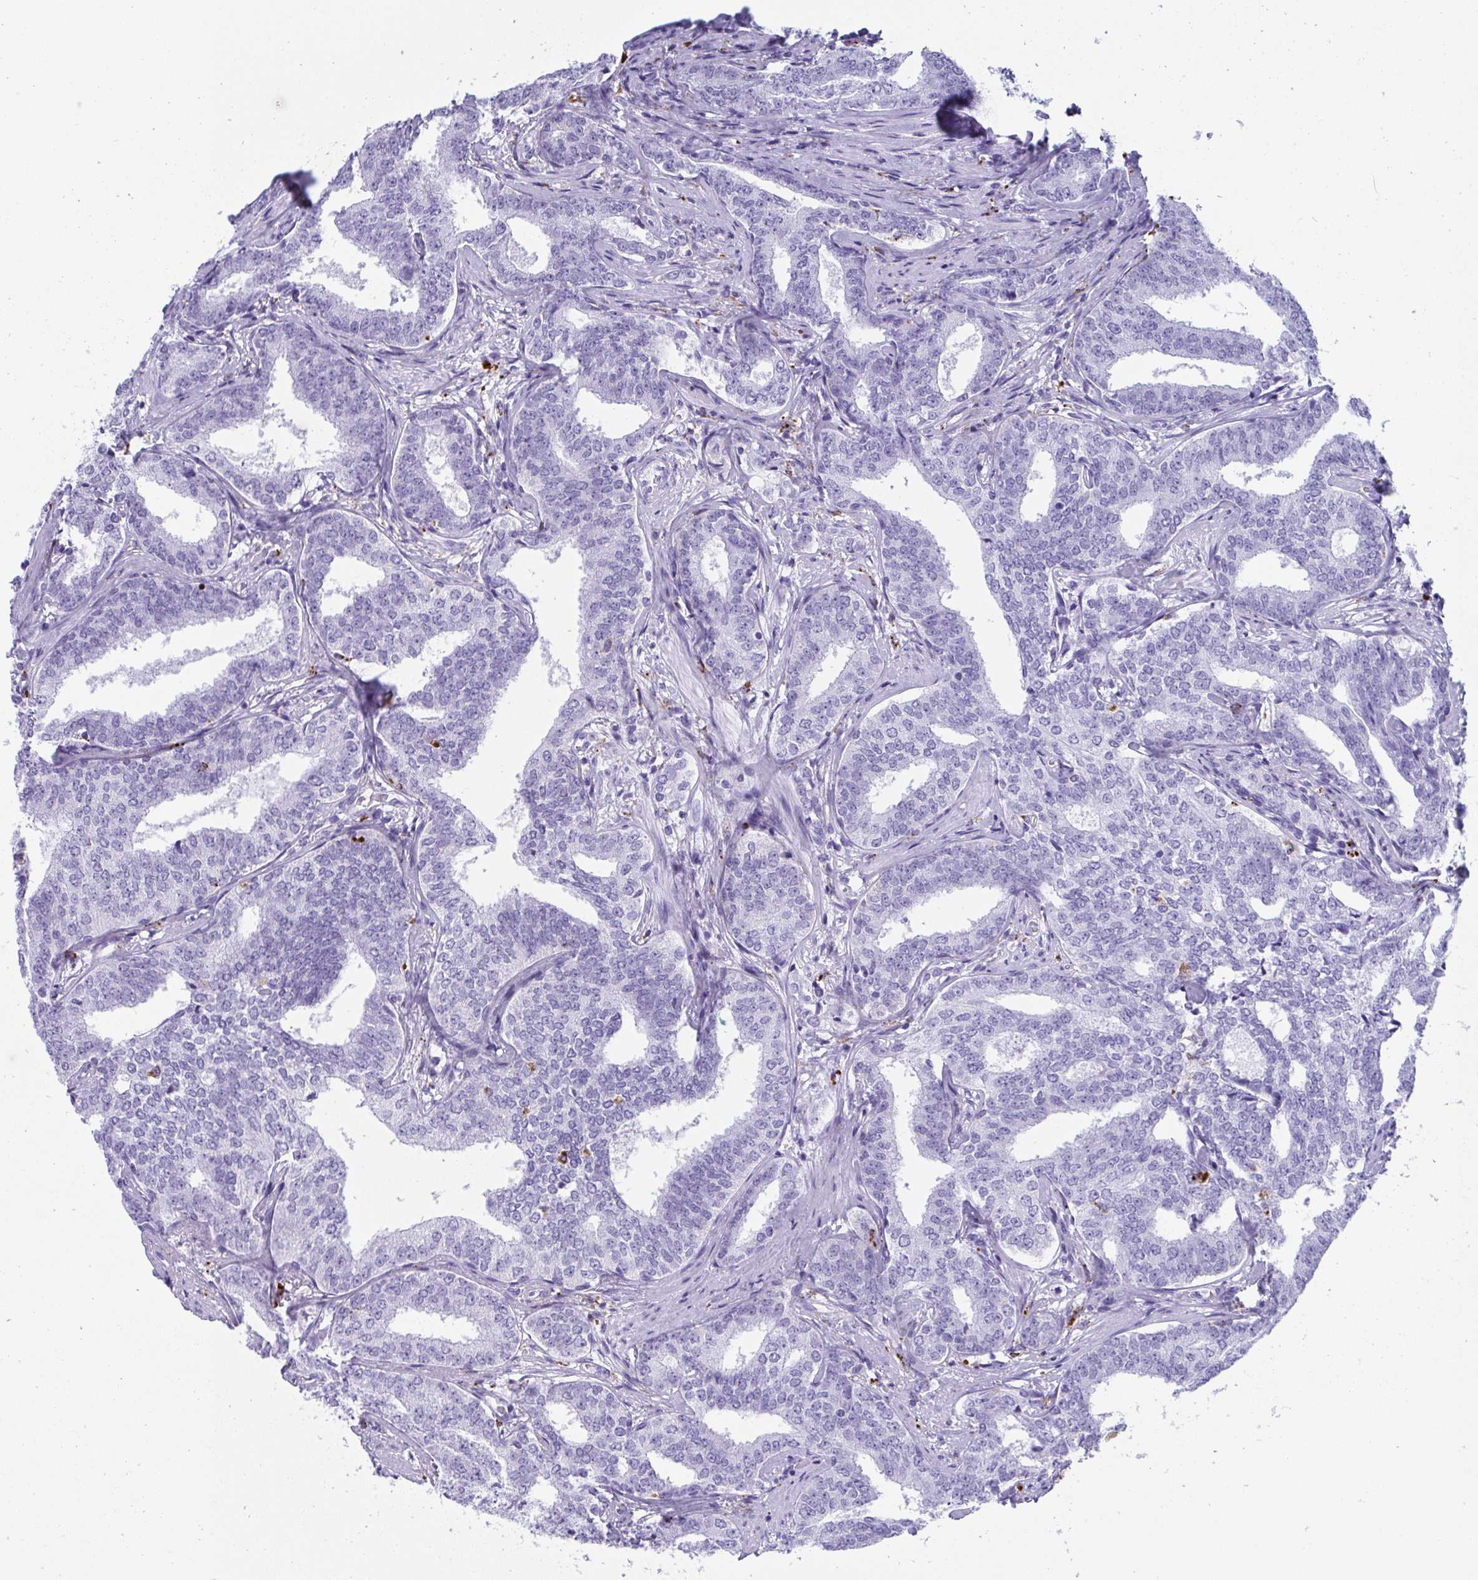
{"staining": {"intensity": "negative", "quantity": "none", "location": "none"}, "tissue": "prostate cancer", "cell_type": "Tumor cells", "image_type": "cancer", "snomed": [{"axis": "morphology", "description": "Adenocarcinoma, High grade"}, {"axis": "topography", "description": "Prostate"}], "caption": "The micrograph displays no staining of tumor cells in high-grade adenocarcinoma (prostate).", "gene": "CPVL", "patient": {"sex": "male", "age": 72}}